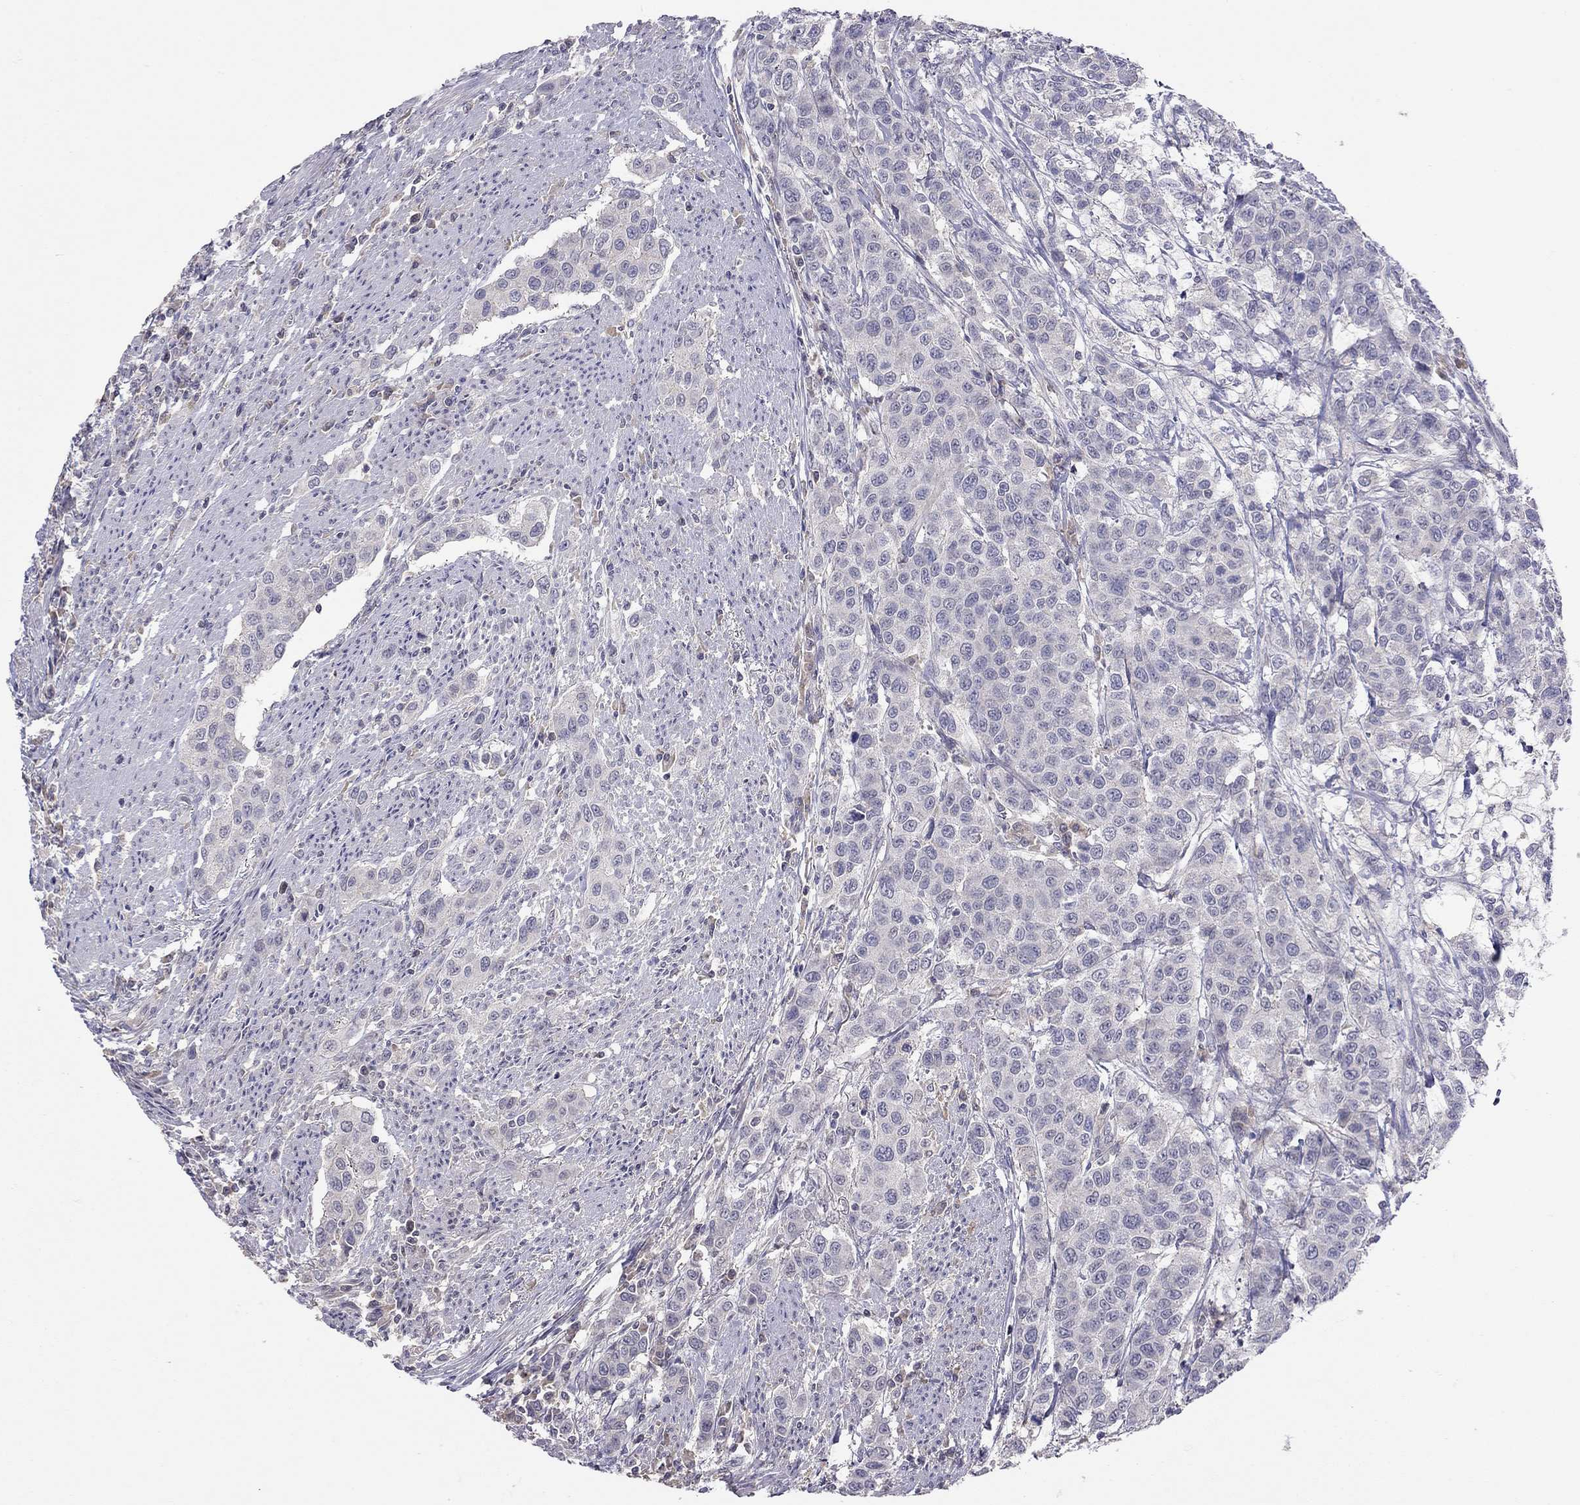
{"staining": {"intensity": "negative", "quantity": "none", "location": "none"}, "tissue": "urothelial cancer", "cell_type": "Tumor cells", "image_type": "cancer", "snomed": [{"axis": "morphology", "description": "Urothelial carcinoma, High grade"}, {"axis": "topography", "description": "Urinary bladder"}], "caption": "The photomicrograph shows no significant positivity in tumor cells of high-grade urothelial carcinoma.", "gene": "RTP5", "patient": {"sex": "female", "age": 58}}